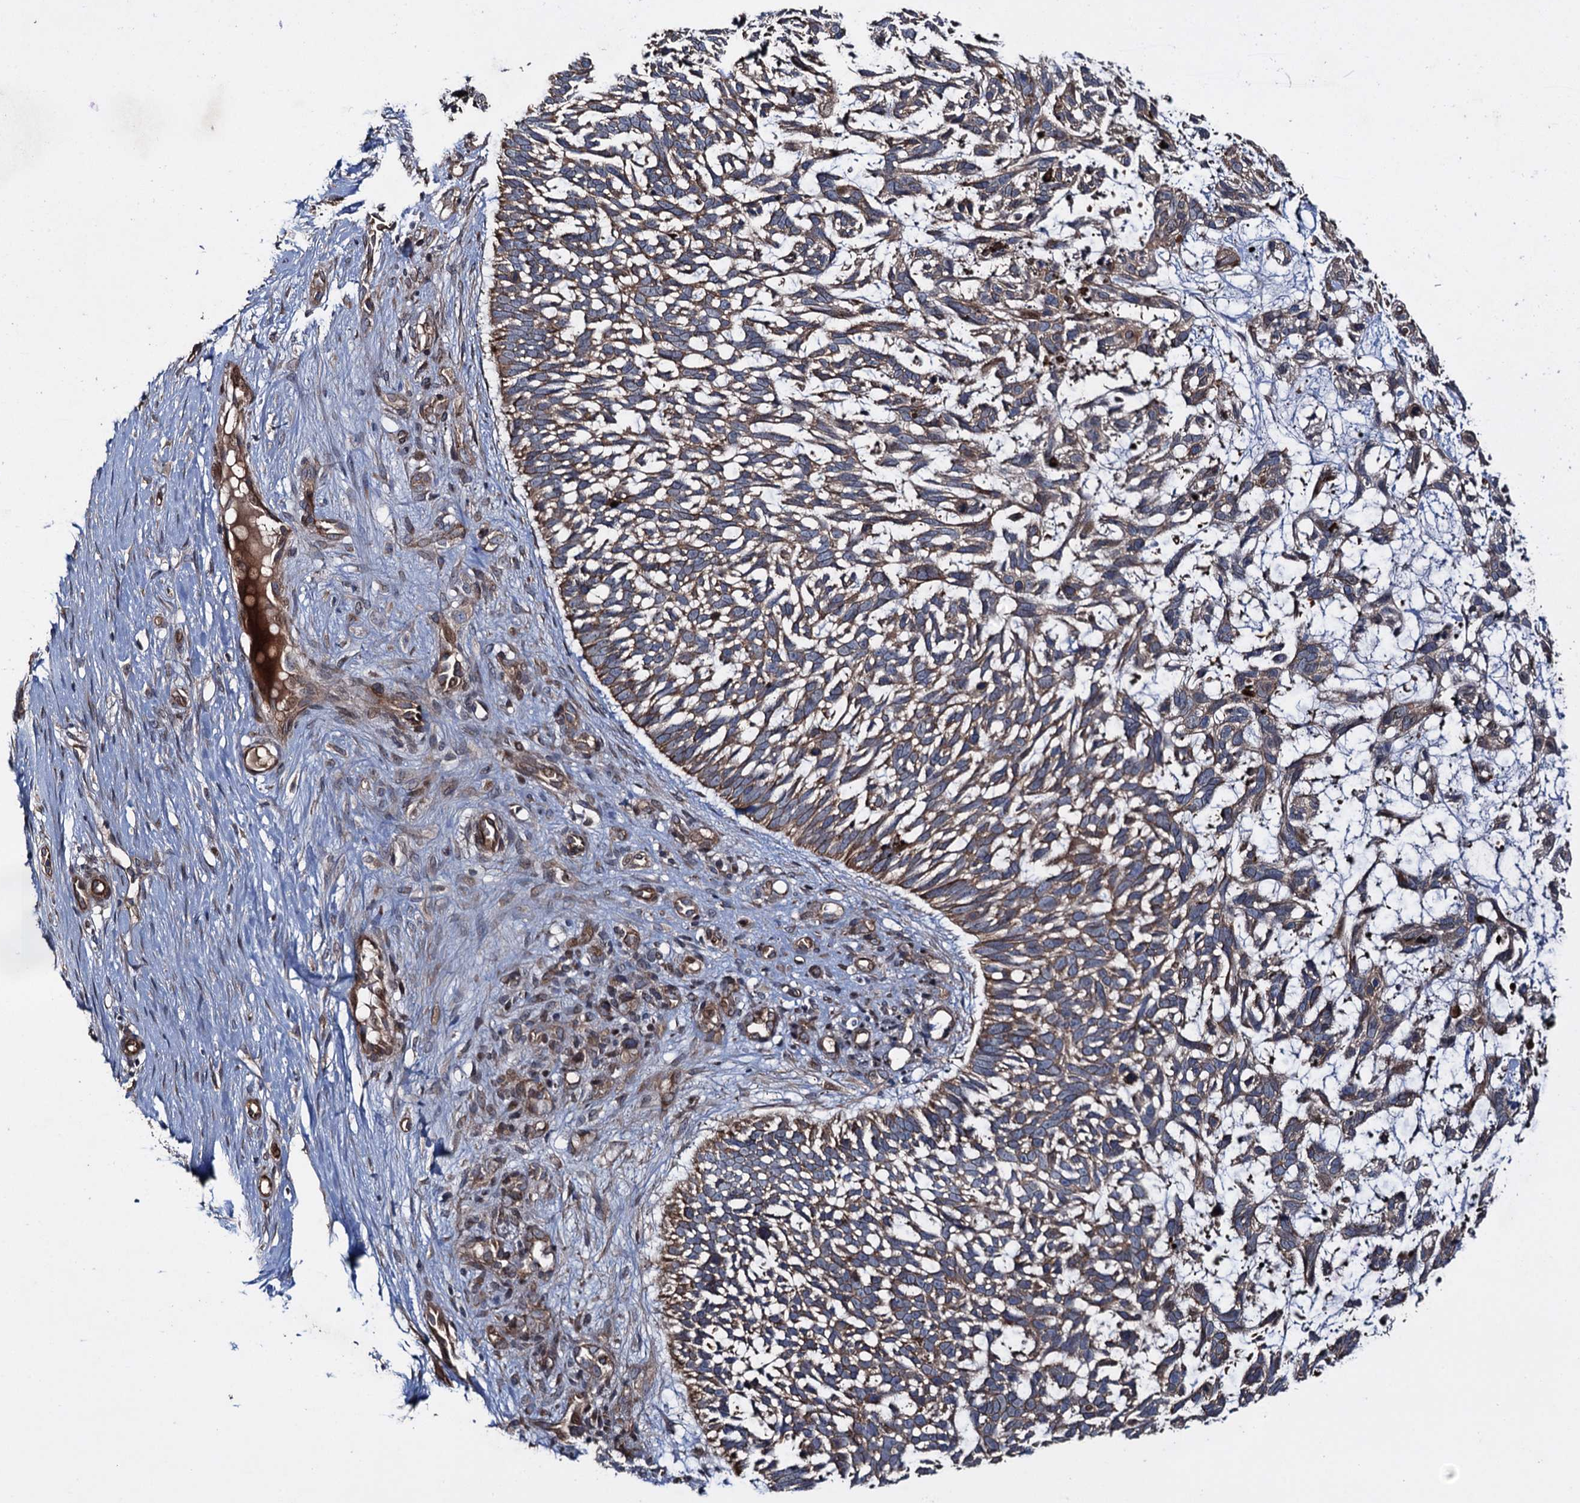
{"staining": {"intensity": "strong", "quantity": ">75%", "location": "cytoplasmic/membranous"}, "tissue": "skin cancer", "cell_type": "Tumor cells", "image_type": "cancer", "snomed": [{"axis": "morphology", "description": "Basal cell carcinoma"}, {"axis": "topography", "description": "Skin"}], "caption": "Immunohistochemistry of human skin cancer exhibits high levels of strong cytoplasmic/membranous staining in approximately >75% of tumor cells. The staining was performed using DAB (3,3'-diaminobenzidine) to visualize the protein expression in brown, while the nuclei were stained in blue with hematoxylin (Magnification: 20x).", "gene": "RHOBTB1", "patient": {"sex": "male", "age": 88}}